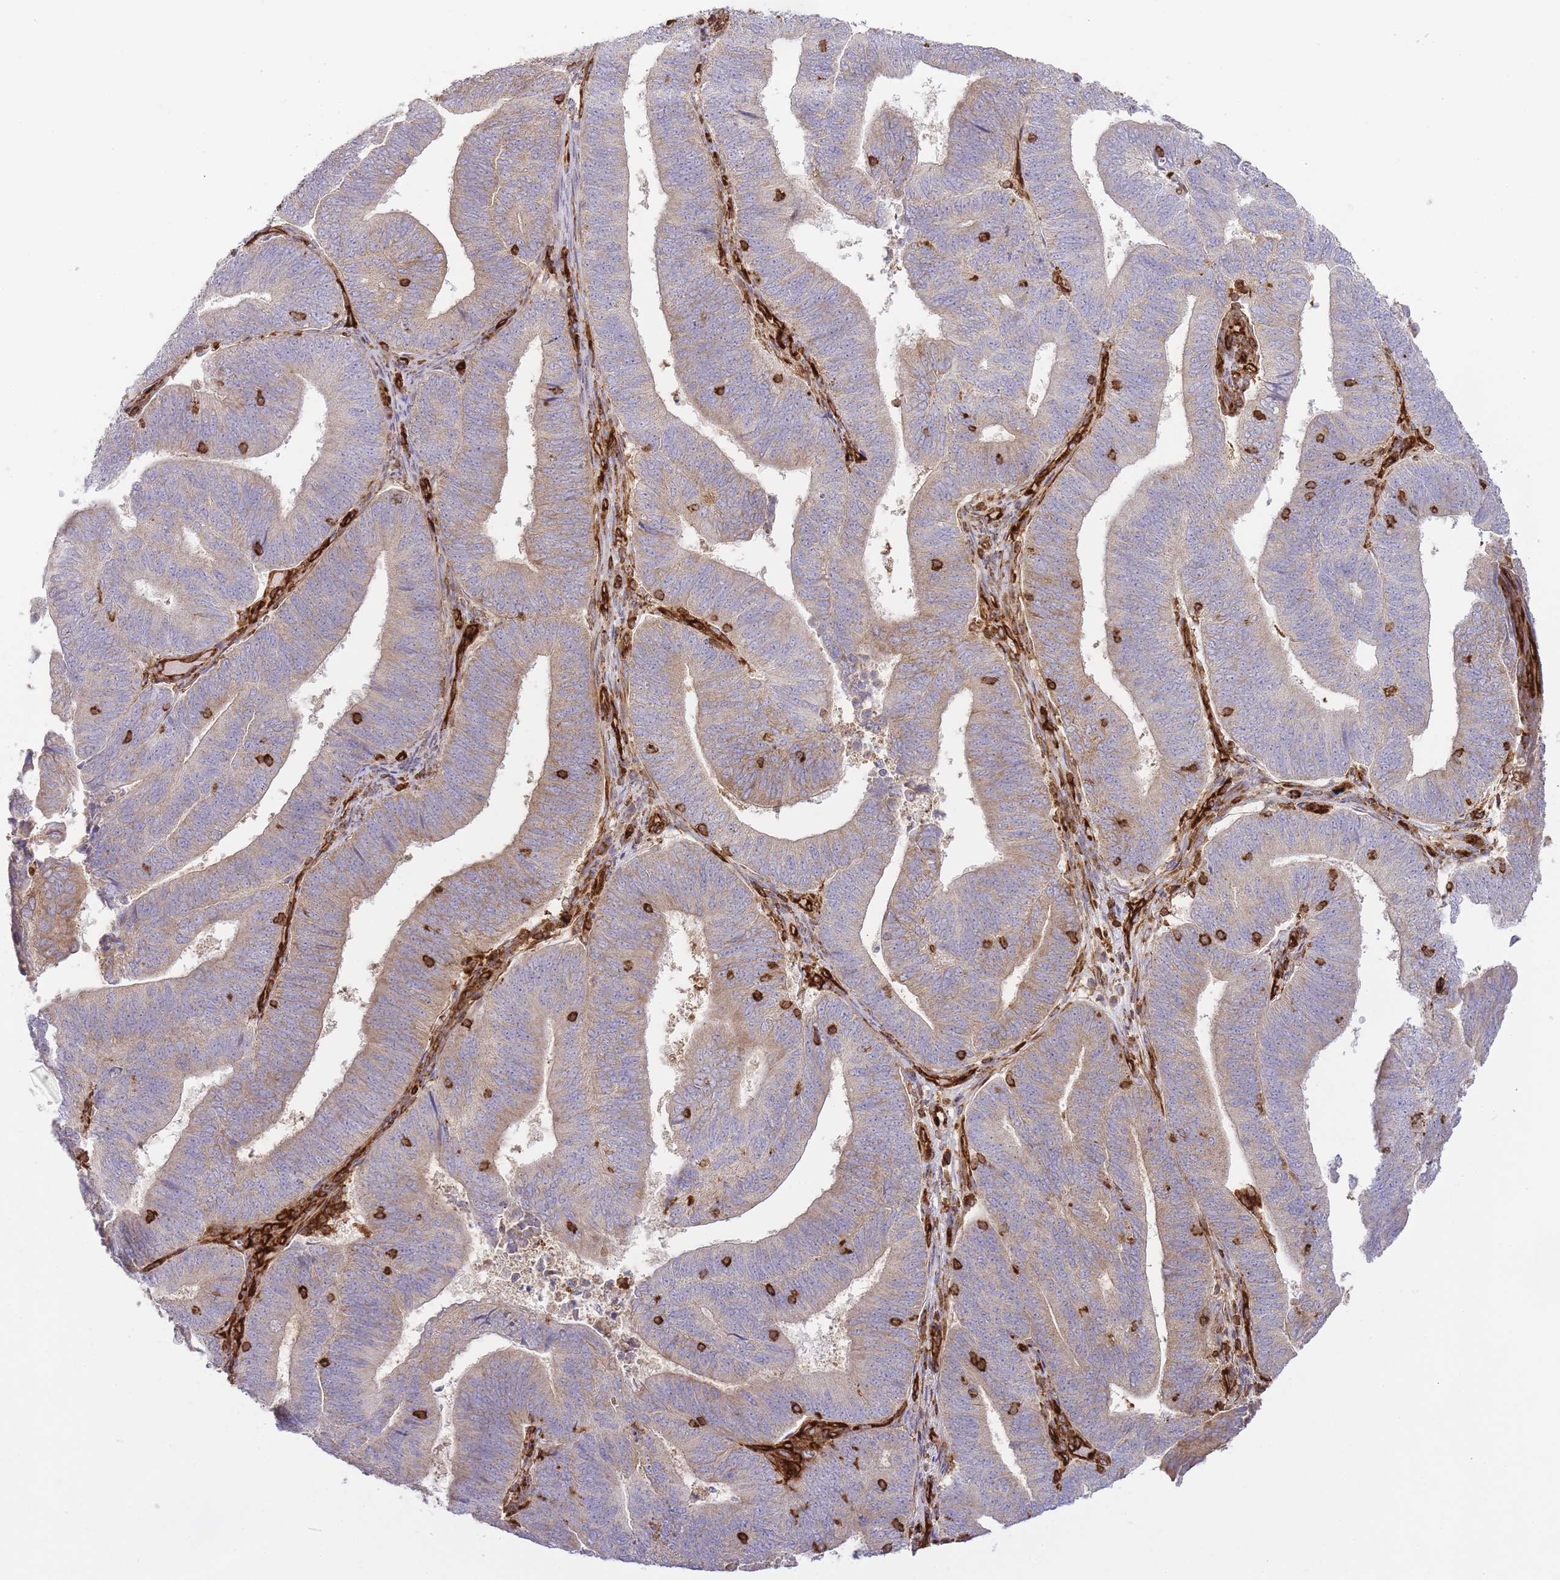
{"staining": {"intensity": "weak", "quantity": ">75%", "location": "cytoplasmic/membranous"}, "tissue": "endometrial cancer", "cell_type": "Tumor cells", "image_type": "cancer", "snomed": [{"axis": "morphology", "description": "Adenocarcinoma, NOS"}, {"axis": "topography", "description": "Endometrium"}], "caption": "Human endometrial cancer stained with a protein marker displays weak staining in tumor cells.", "gene": "MSN", "patient": {"sex": "female", "age": 70}}